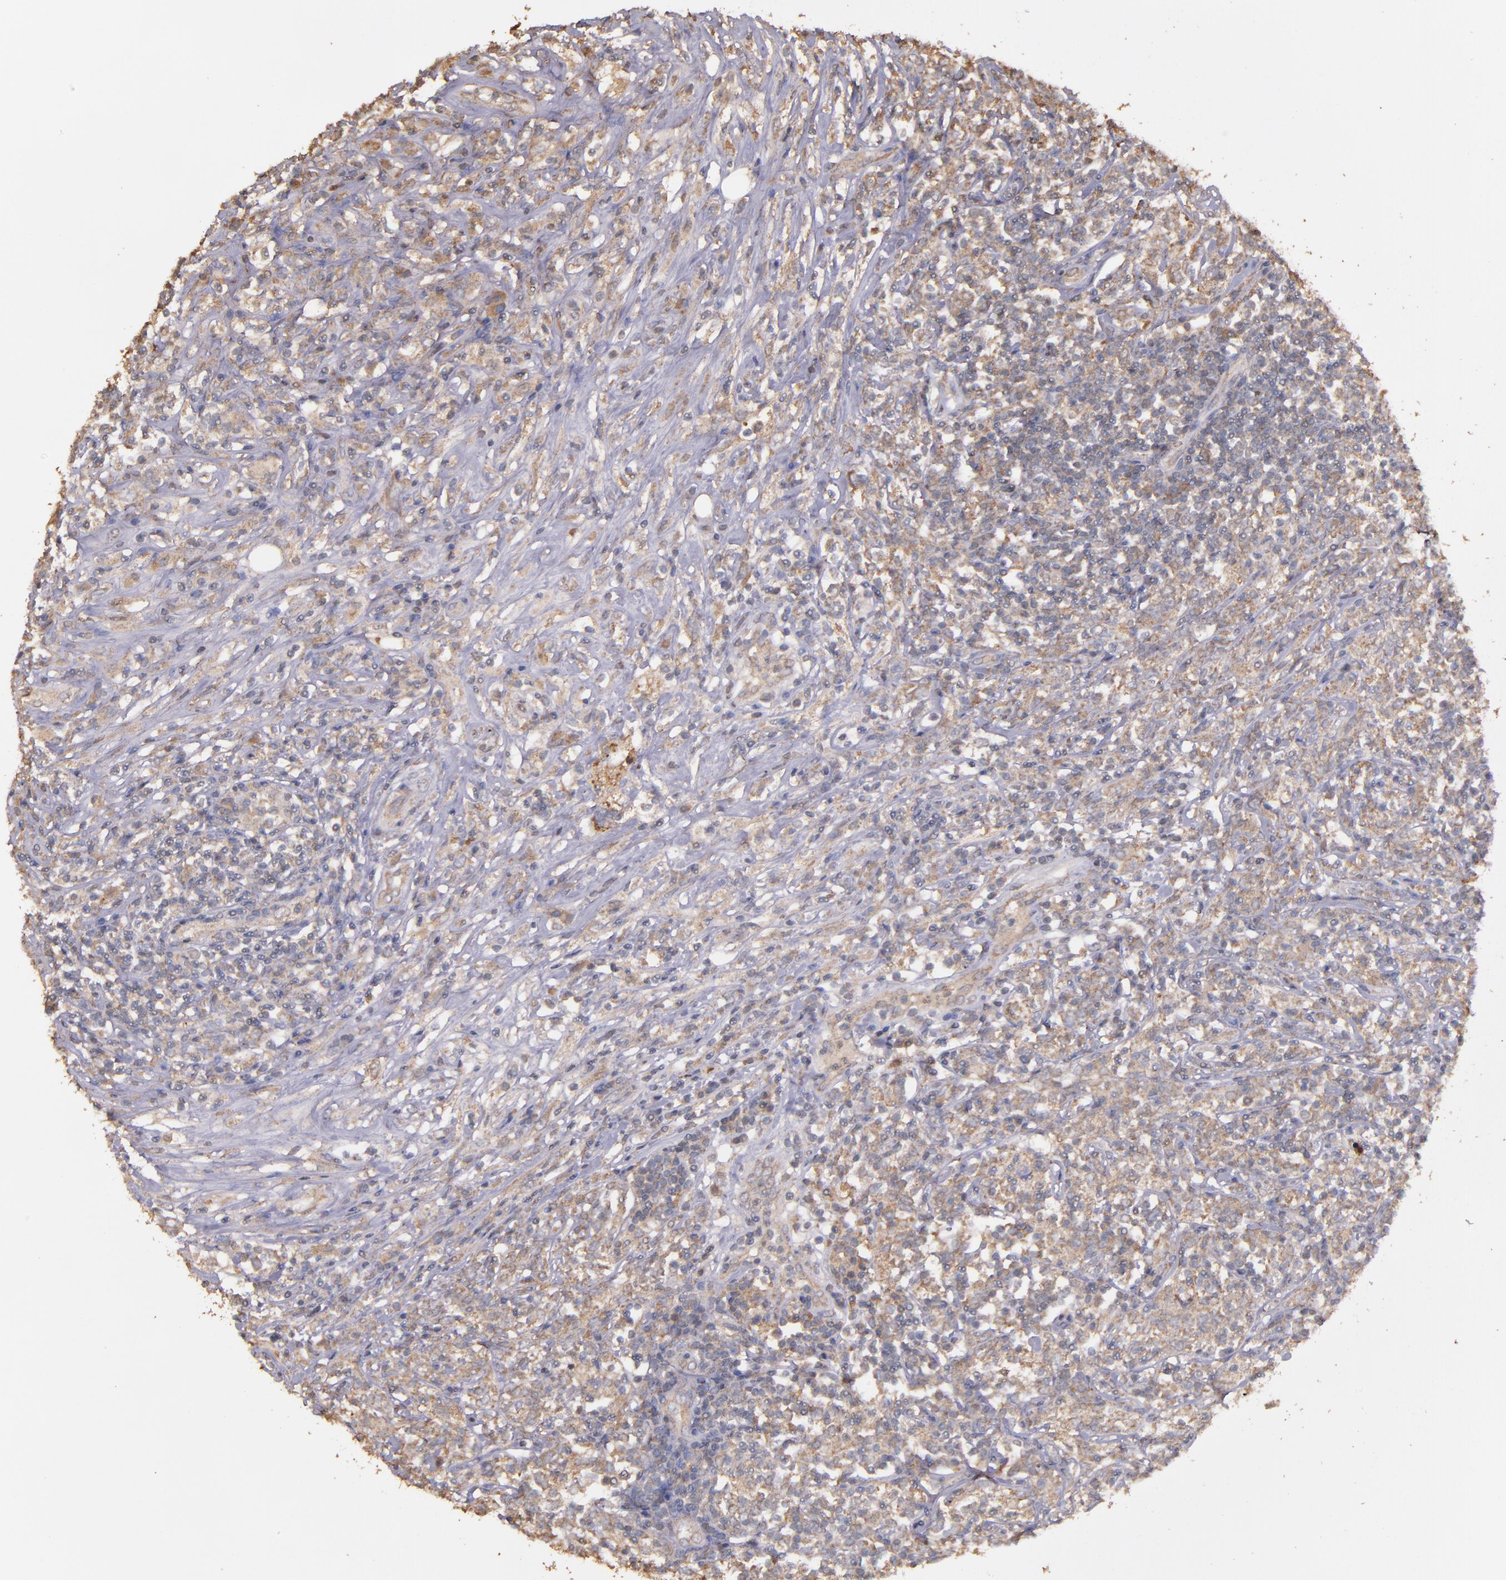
{"staining": {"intensity": "weak", "quantity": ">75%", "location": "cytoplasmic/membranous"}, "tissue": "lymphoma", "cell_type": "Tumor cells", "image_type": "cancer", "snomed": [{"axis": "morphology", "description": "Malignant lymphoma, non-Hodgkin's type, High grade"}, {"axis": "topography", "description": "Lymph node"}], "caption": "The photomicrograph demonstrates a brown stain indicating the presence of a protein in the cytoplasmic/membranous of tumor cells in malignant lymphoma, non-Hodgkin's type (high-grade).", "gene": "HECTD1", "patient": {"sex": "female", "age": 84}}